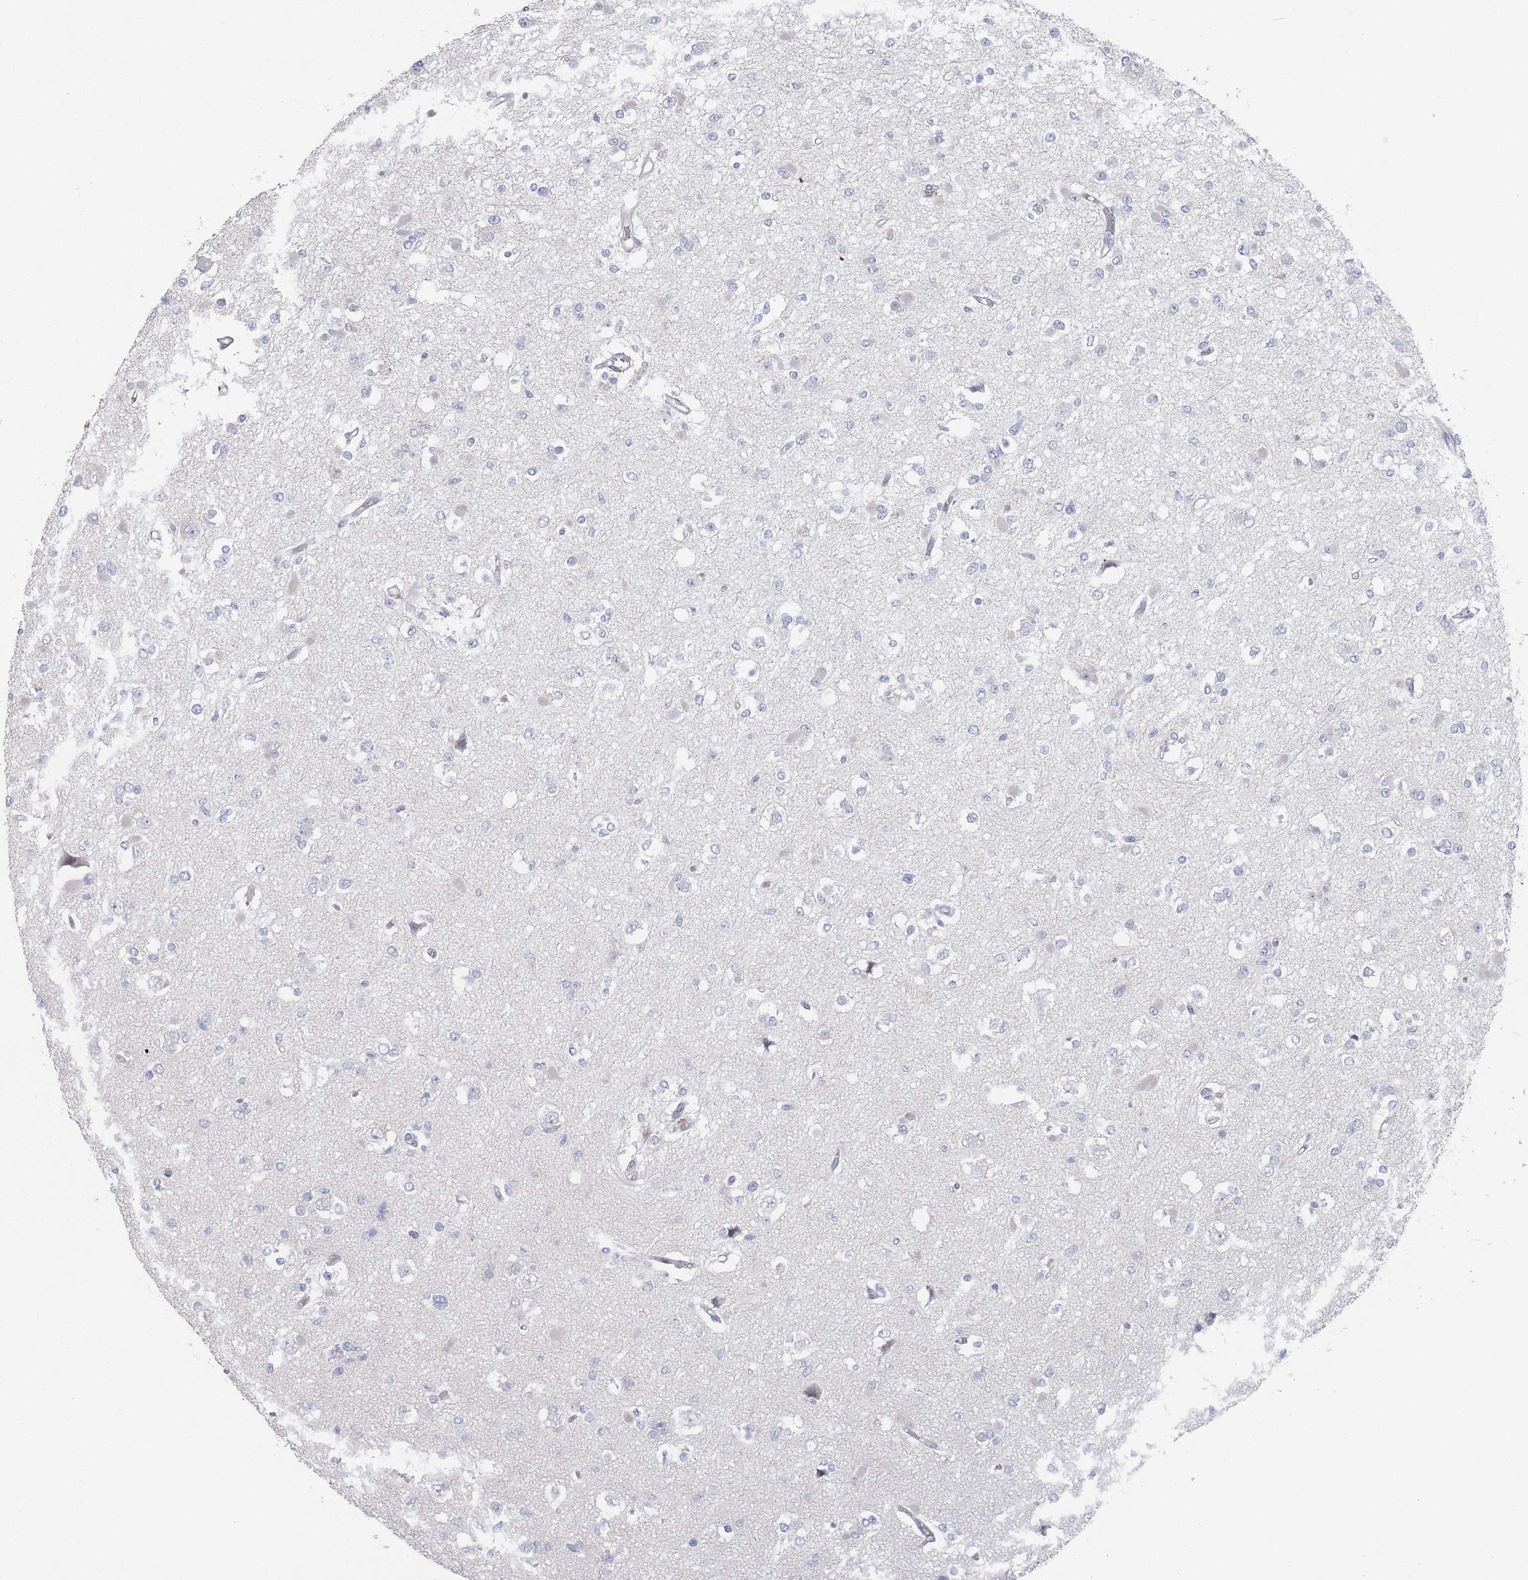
{"staining": {"intensity": "negative", "quantity": "none", "location": "none"}, "tissue": "glioma", "cell_type": "Tumor cells", "image_type": "cancer", "snomed": [{"axis": "morphology", "description": "Glioma, malignant, Low grade"}, {"axis": "topography", "description": "Brain"}], "caption": "Tumor cells are negative for brown protein staining in malignant glioma (low-grade).", "gene": "PROM2", "patient": {"sex": "female", "age": 22}}